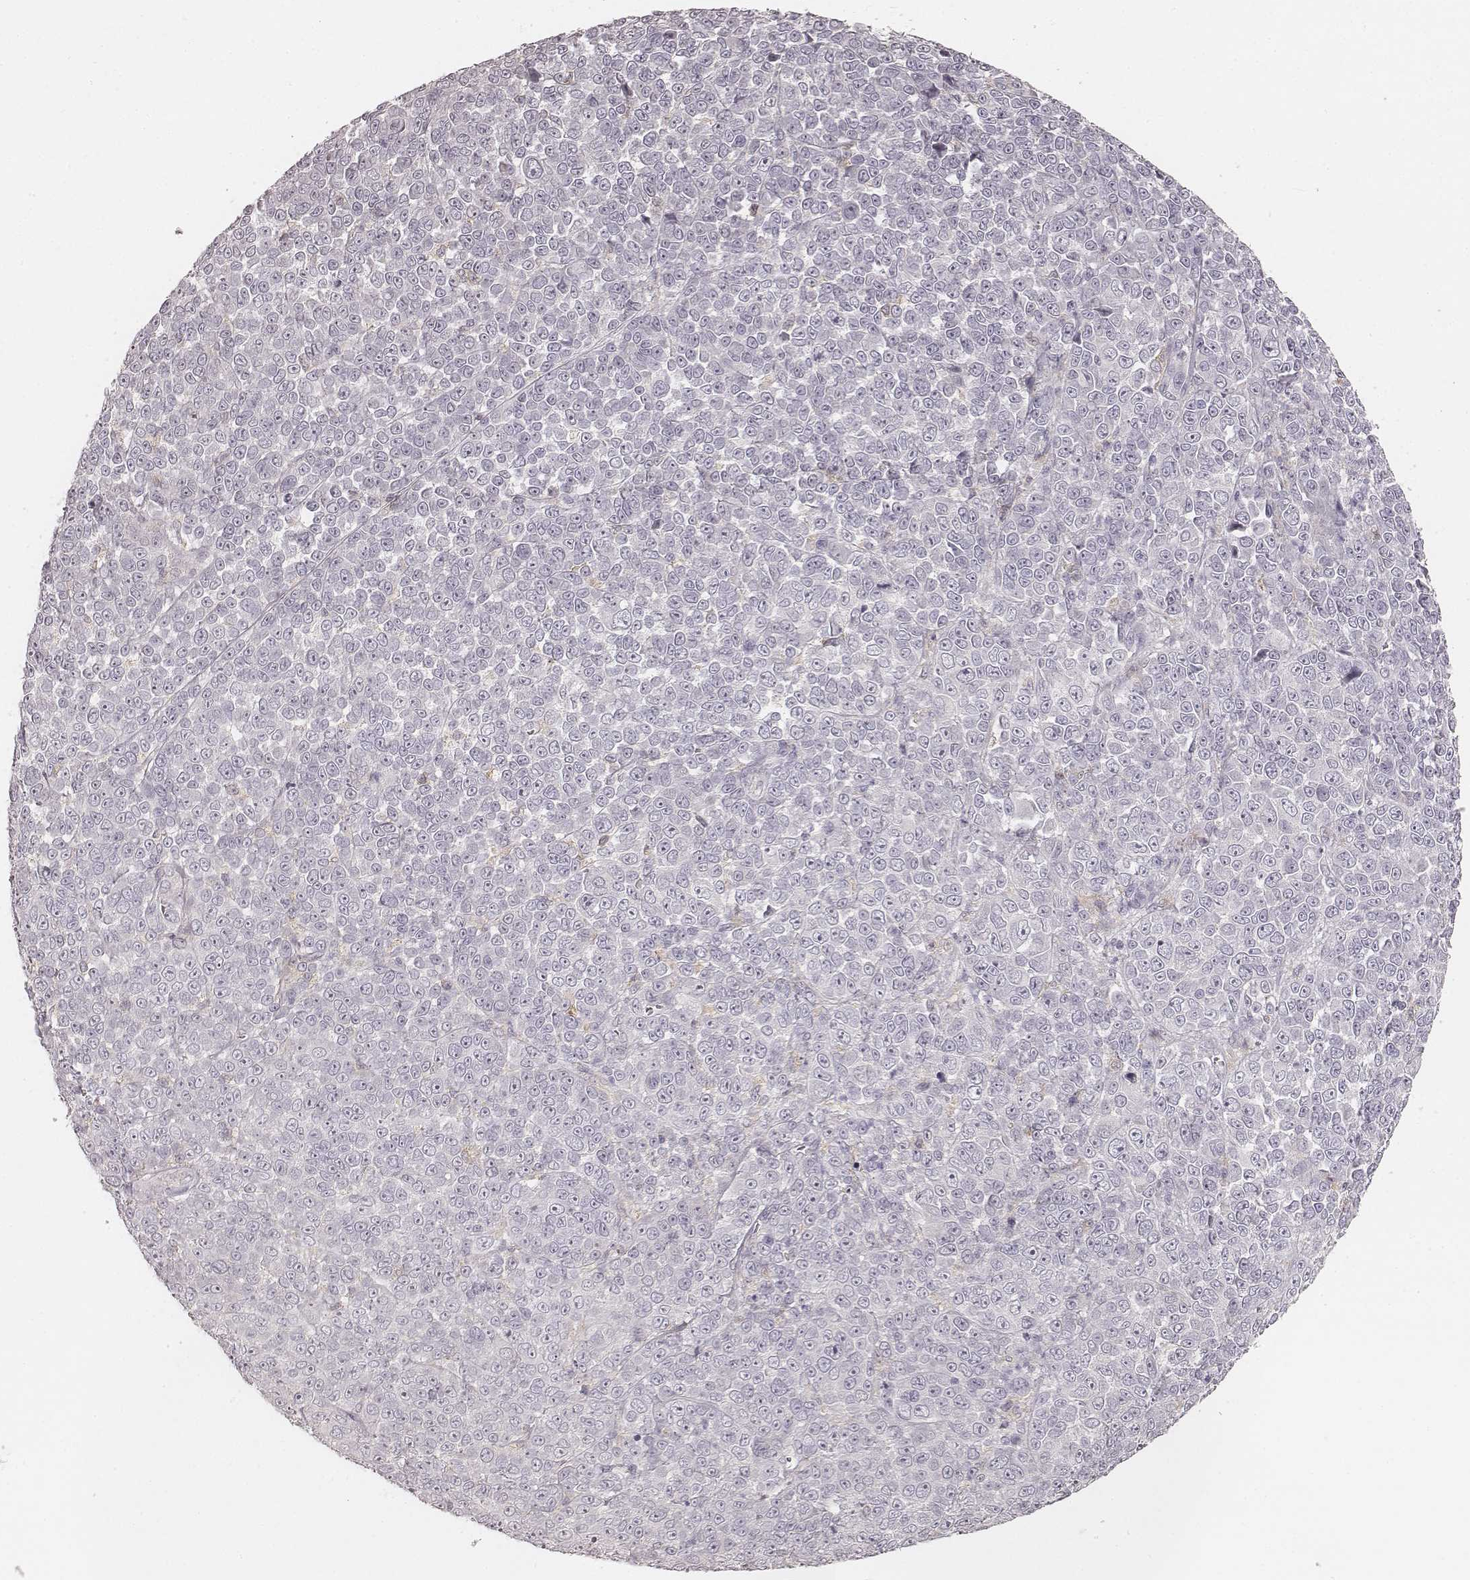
{"staining": {"intensity": "negative", "quantity": "none", "location": "none"}, "tissue": "melanoma", "cell_type": "Tumor cells", "image_type": "cancer", "snomed": [{"axis": "morphology", "description": "Malignant melanoma, NOS"}, {"axis": "topography", "description": "Skin"}], "caption": "IHC image of neoplastic tissue: malignant melanoma stained with DAB reveals no significant protein positivity in tumor cells.", "gene": "FMNL2", "patient": {"sex": "female", "age": 95}}